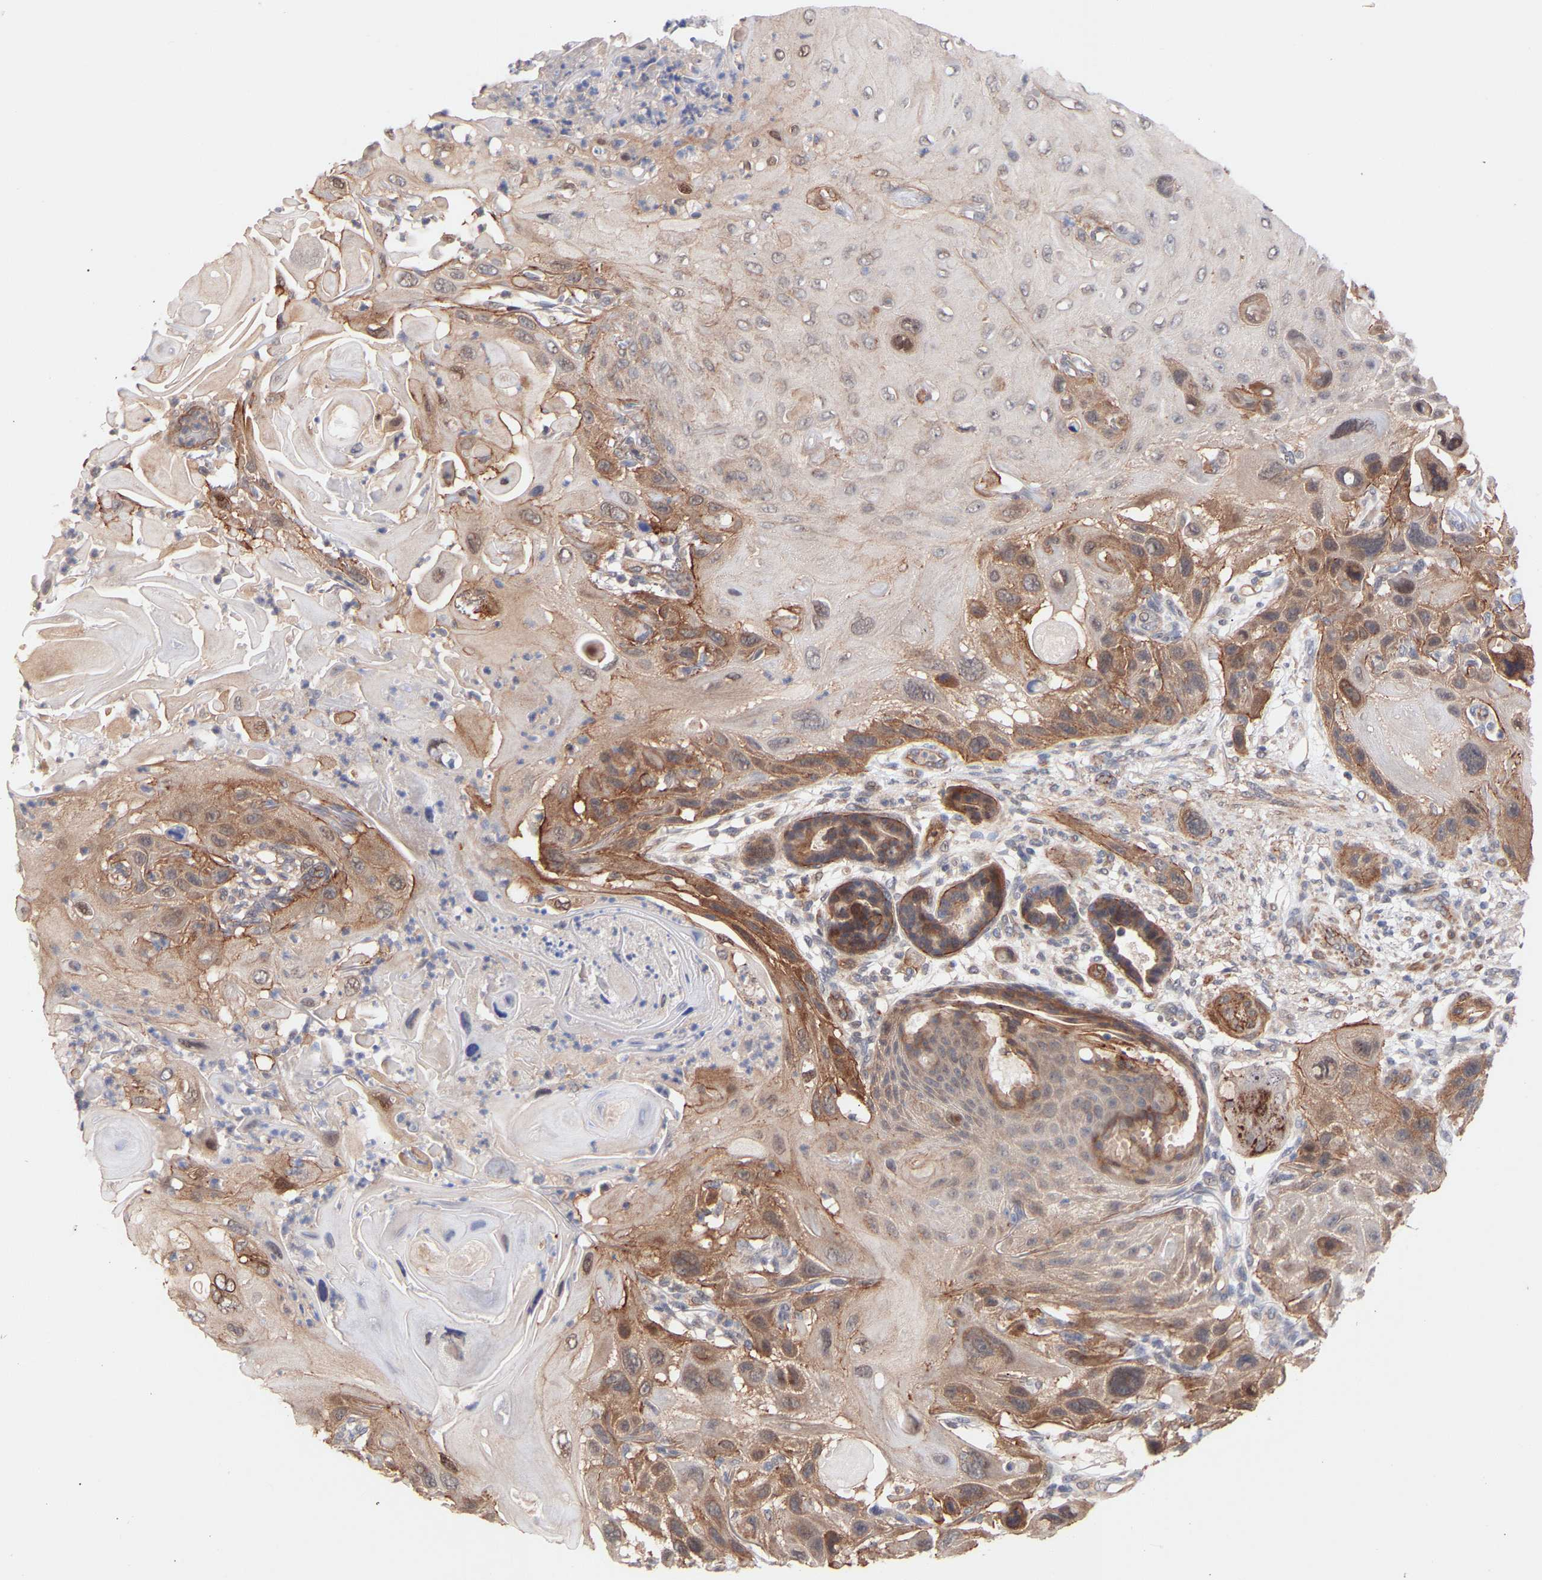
{"staining": {"intensity": "moderate", "quantity": "25%-75%", "location": "cytoplasmic/membranous"}, "tissue": "skin cancer", "cell_type": "Tumor cells", "image_type": "cancer", "snomed": [{"axis": "morphology", "description": "Squamous cell carcinoma, NOS"}, {"axis": "topography", "description": "Skin"}], "caption": "Immunohistochemical staining of skin squamous cell carcinoma demonstrates medium levels of moderate cytoplasmic/membranous protein staining in approximately 25%-75% of tumor cells.", "gene": "PDLIM5", "patient": {"sex": "female", "age": 77}}